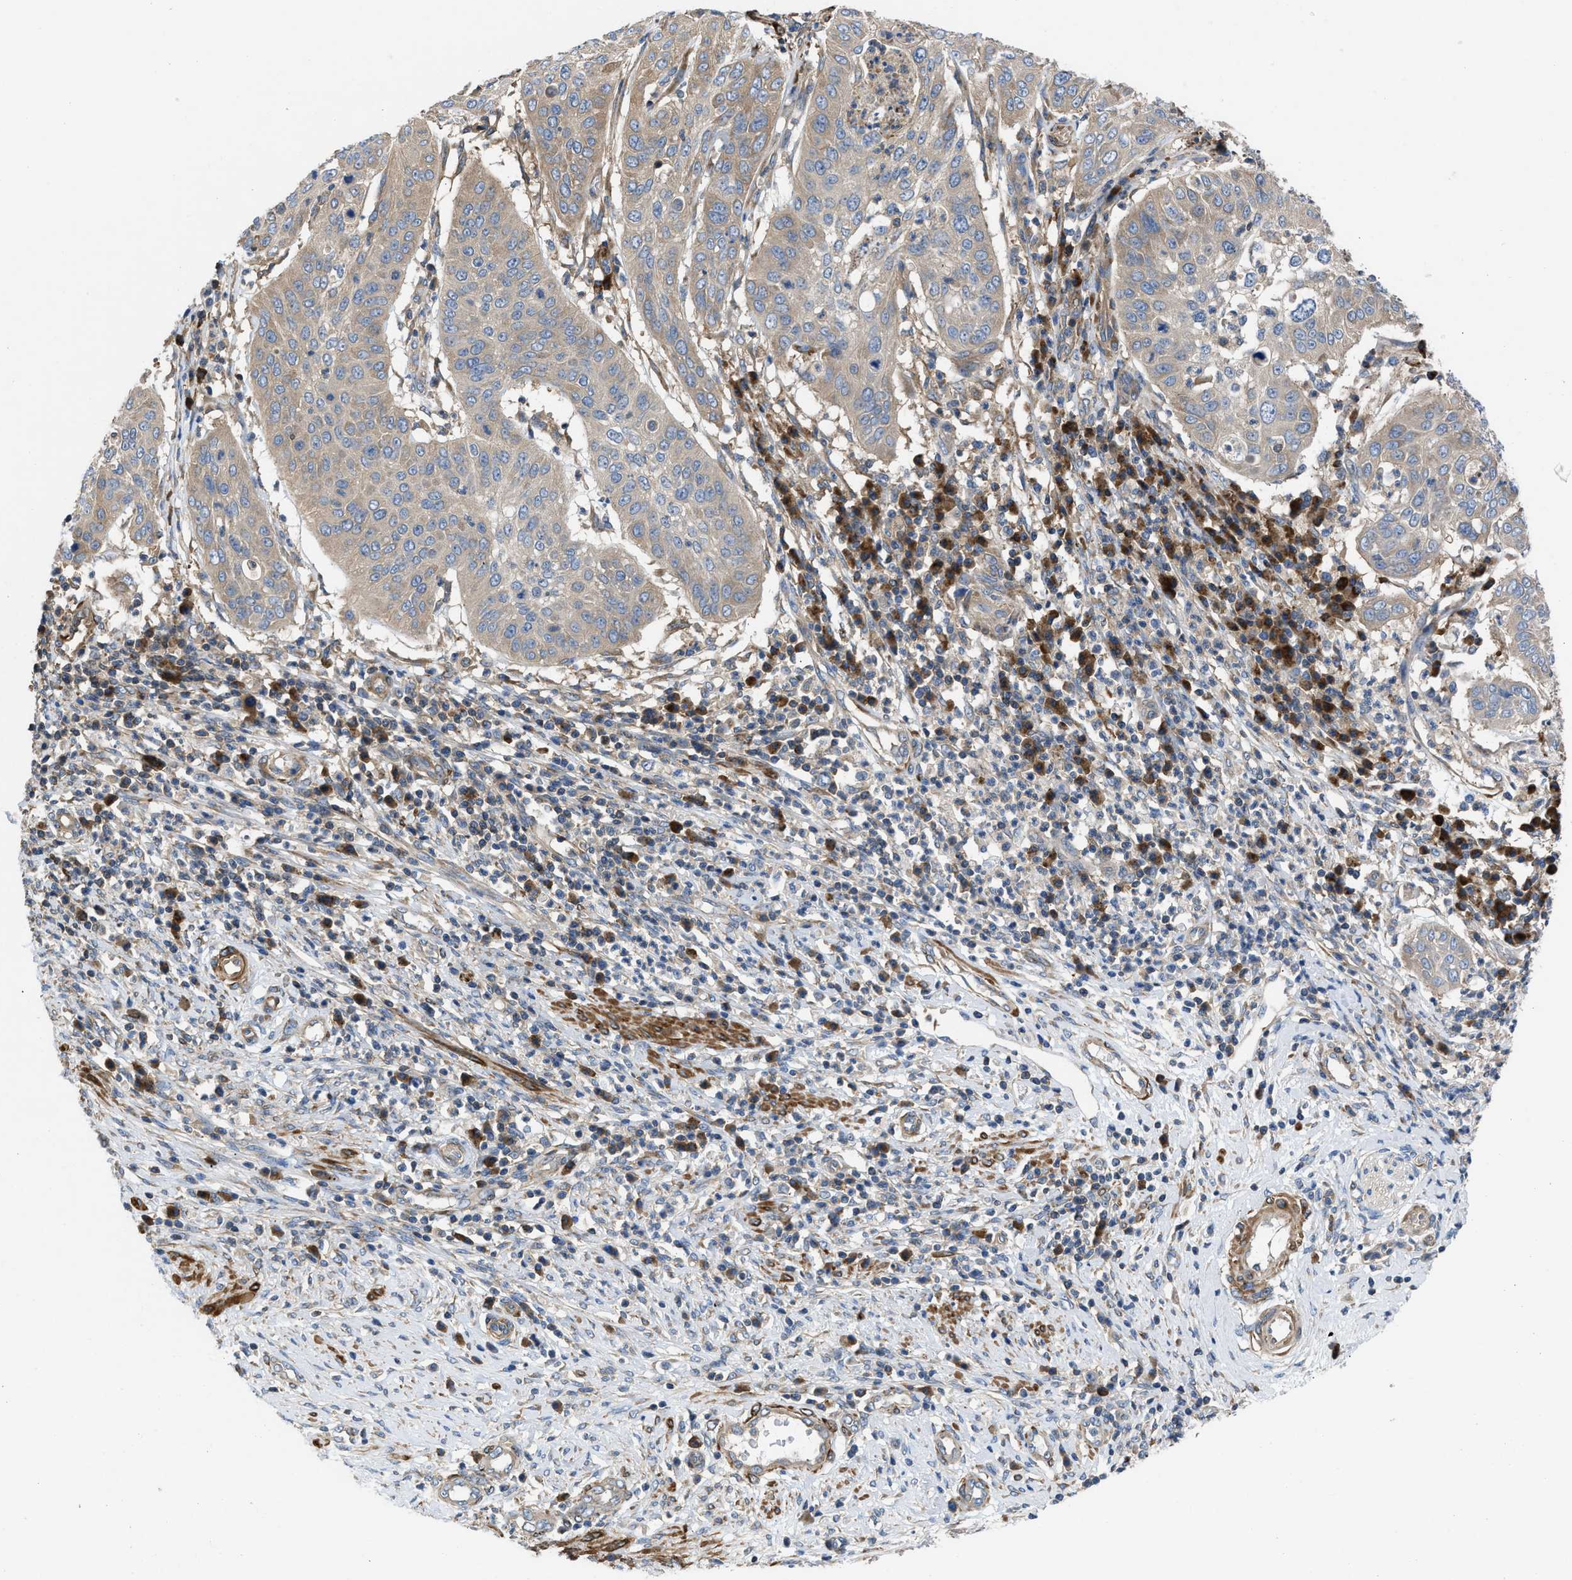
{"staining": {"intensity": "weak", "quantity": ">75%", "location": "cytoplasmic/membranous"}, "tissue": "cervical cancer", "cell_type": "Tumor cells", "image_type": "cancer", "snomed": [{"axis": "morphology", "description": "Normal tissue, NOS"}, {"axis": "morphology", "description": "Squamous cell carcinoma, NOS"}, {"axis": "topography", "description": "Cervix"}], "caption": "Approximately >75% of tumor cells in cervical squamous cell carcinoma reveal weak cytoplasmic/membranous protein staining as visualized by brown immunohistochemical staining.", "gene": "CHKB", "patient": {"sex": "female", "age": 39}}